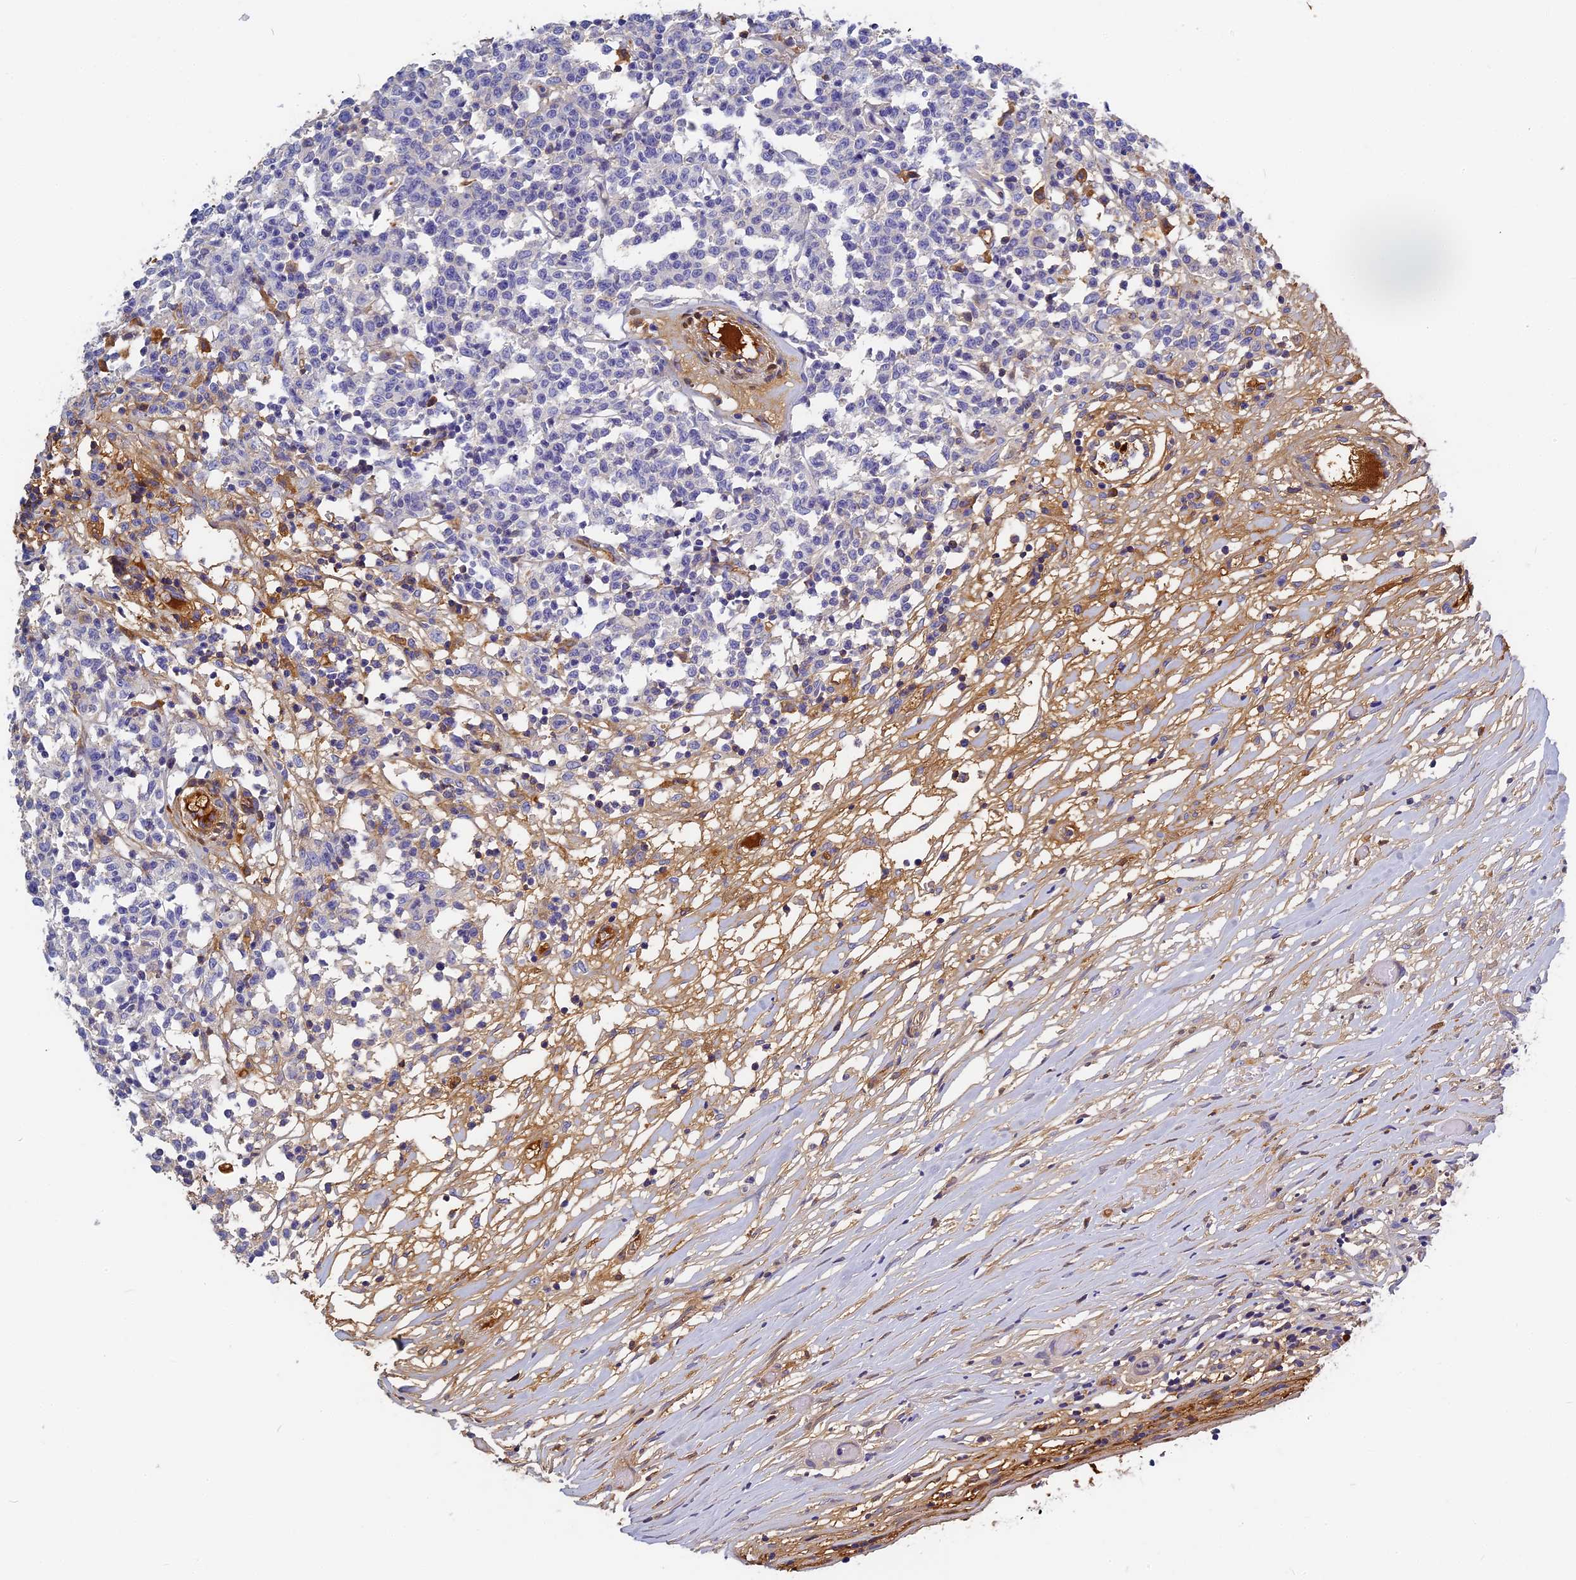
{"staining": {"intensity": "negative", "quantity": "none", "location": "none"}, "tissue": "lymphoma", "cell_type": "Tumor cells", "image_type": "cancer", "snomed": [{"axis": "morphology", "description": "Malignant lymphoma, non-Hodgkin's type, Low grade"}, {"axis": "topography", "description": "Small intestine"}], "caption": "A micrograph of human lymphoma is negative for staining in tumor cells. (DAB immunohistochemistry, high magnification).", "gene": "ITIH1", "patient": {"sex": "female", "age": 59}}